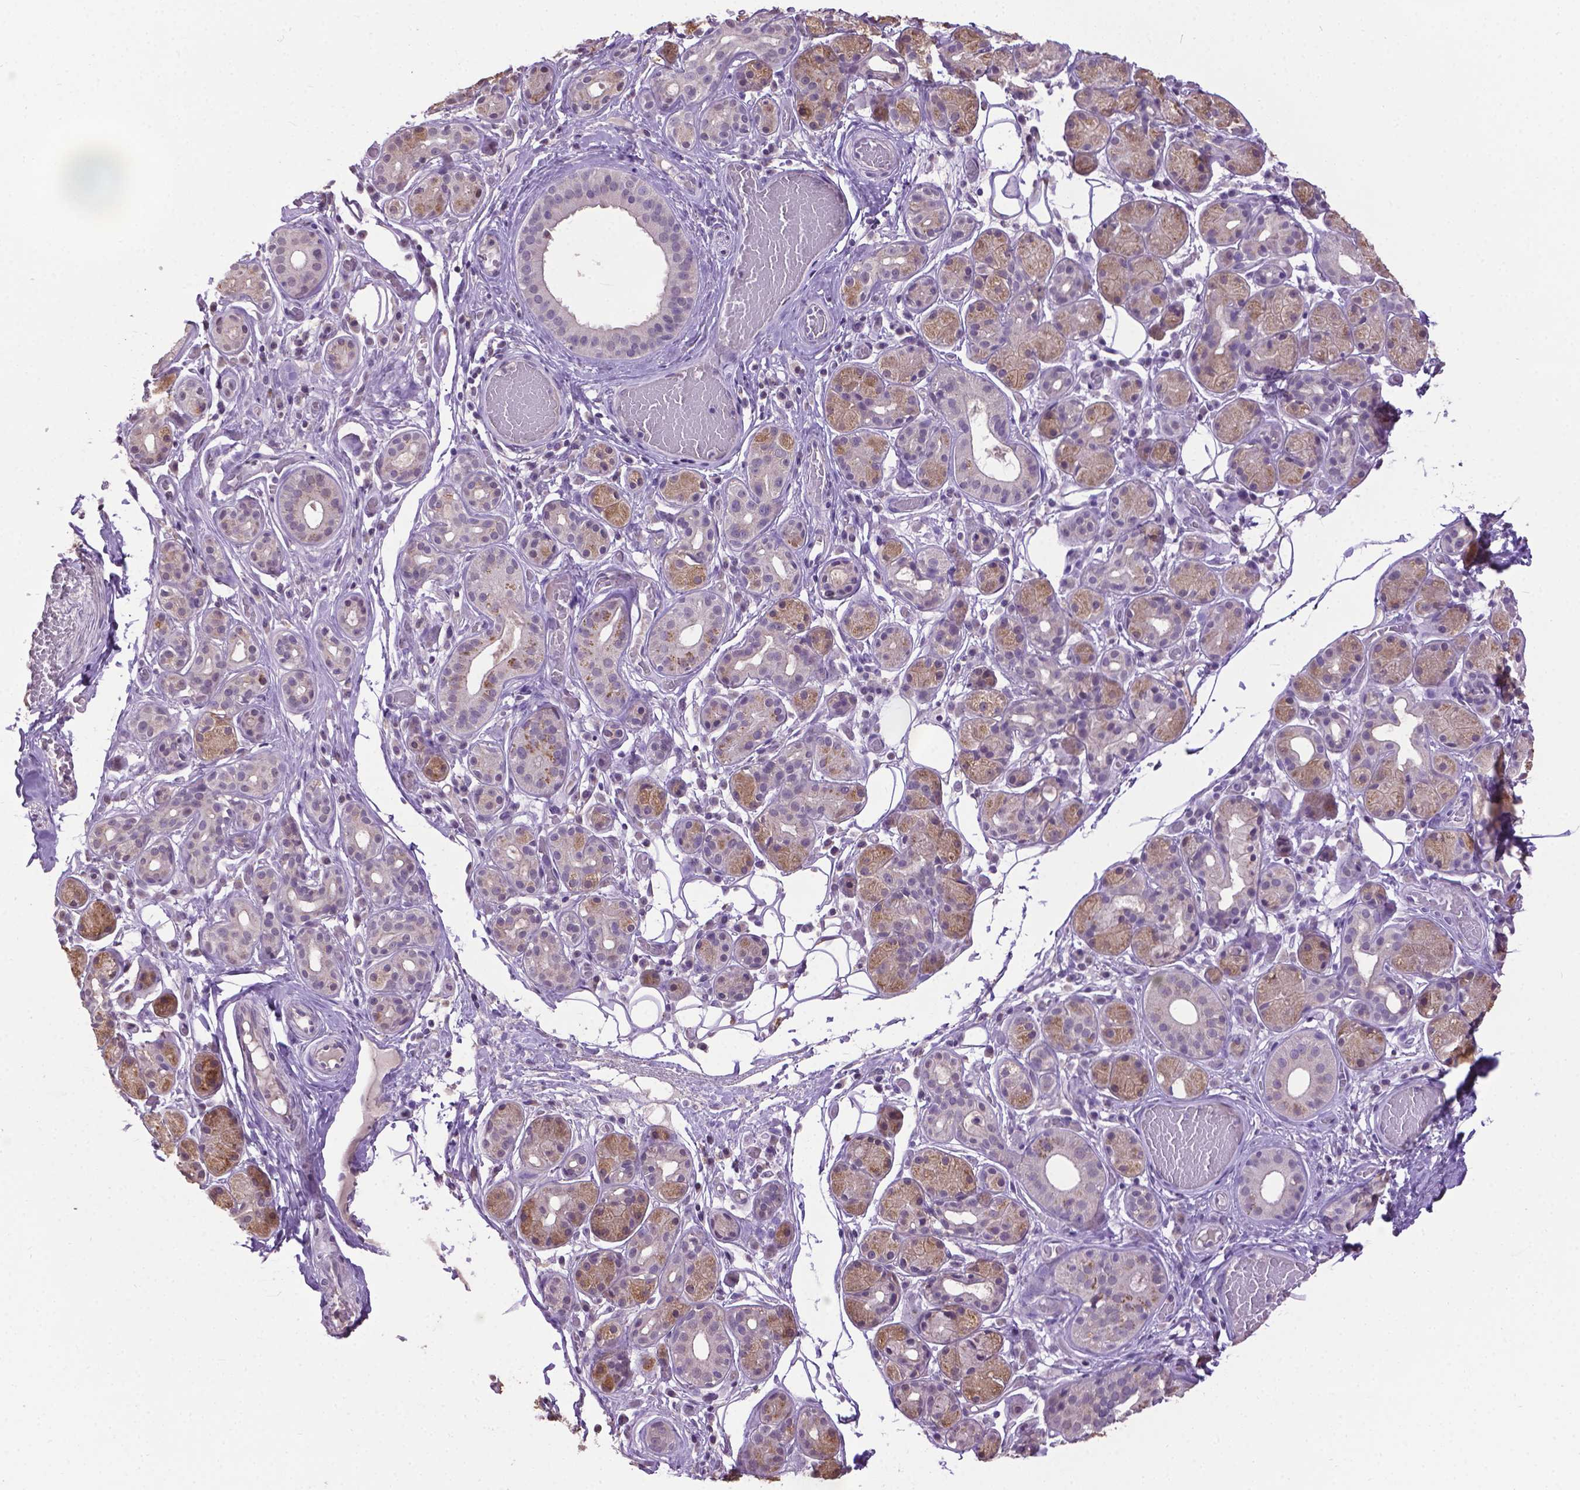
{"staining": {"intensity": "weak", "quantity": "25%-75%", "location": "cytoplasmic/membranous"}, "tissue": "salivary gland", "cell_type": "Glandular cells", "image_type": "normal", "snomed": [{"axis": "morphology", "description": "Normal tissue, NOS"}, {"axis": "topography", "description": "Salivary gland"}, {"axis": "topography", "description": "Peripheral nerve tissue"}], "caption": "A high-resolution photomicrograph shows immunohistochemistry (IHC) staining of benign salivary gland, which reveals weak cytoplasmic/membranous staining in about 25%-75% of glandular cells. (Brightfield microscopy of DAB IHC at high magnification).", "gene": "CPM", "patient": {"sex": "male", "age": 71}}